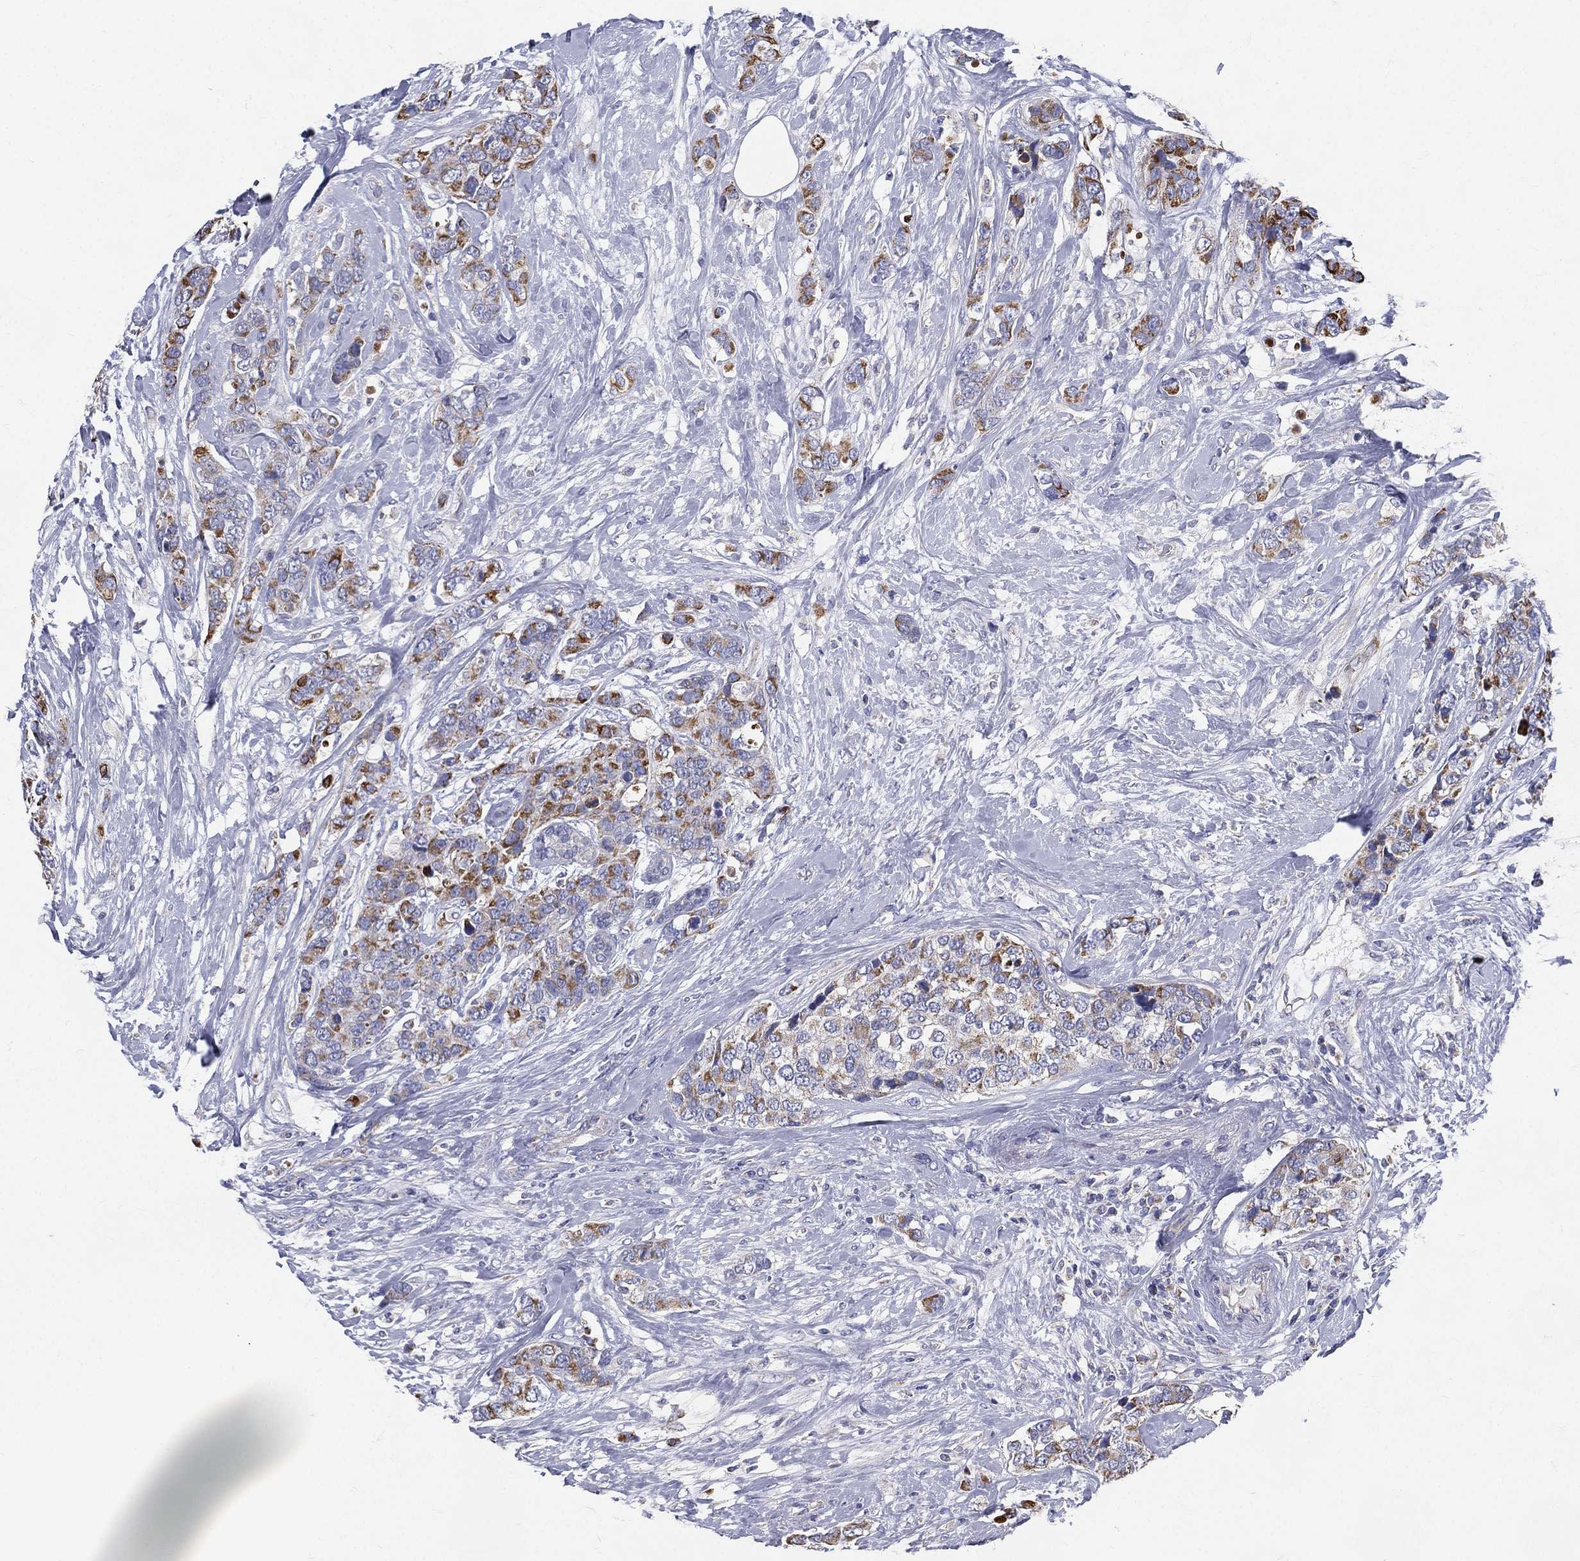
{"staining": {"intensity": "moderate", "quantity": ">75%", "location": "cytoplasmic/membranous"}, "tissue": "breast cancer", "cell_type": "Tumor cells", "image_type": "cancer", "snomed": [{"axis": "morphology", "description": "Lobular carcinoma"}, {"axis": "topography", "description": "Breast"}], "caption": "Immunohistochemistry (IHC) histopathology image of breast cancer (lobular carcinoma) stained for a protein (brown), which displays medium levels of moderate cytoplasmic/membranous expression in approximately >75% of tumor cells.", "gene": "PWWP3A", "patient": {"sex": "female", "age": 59}}